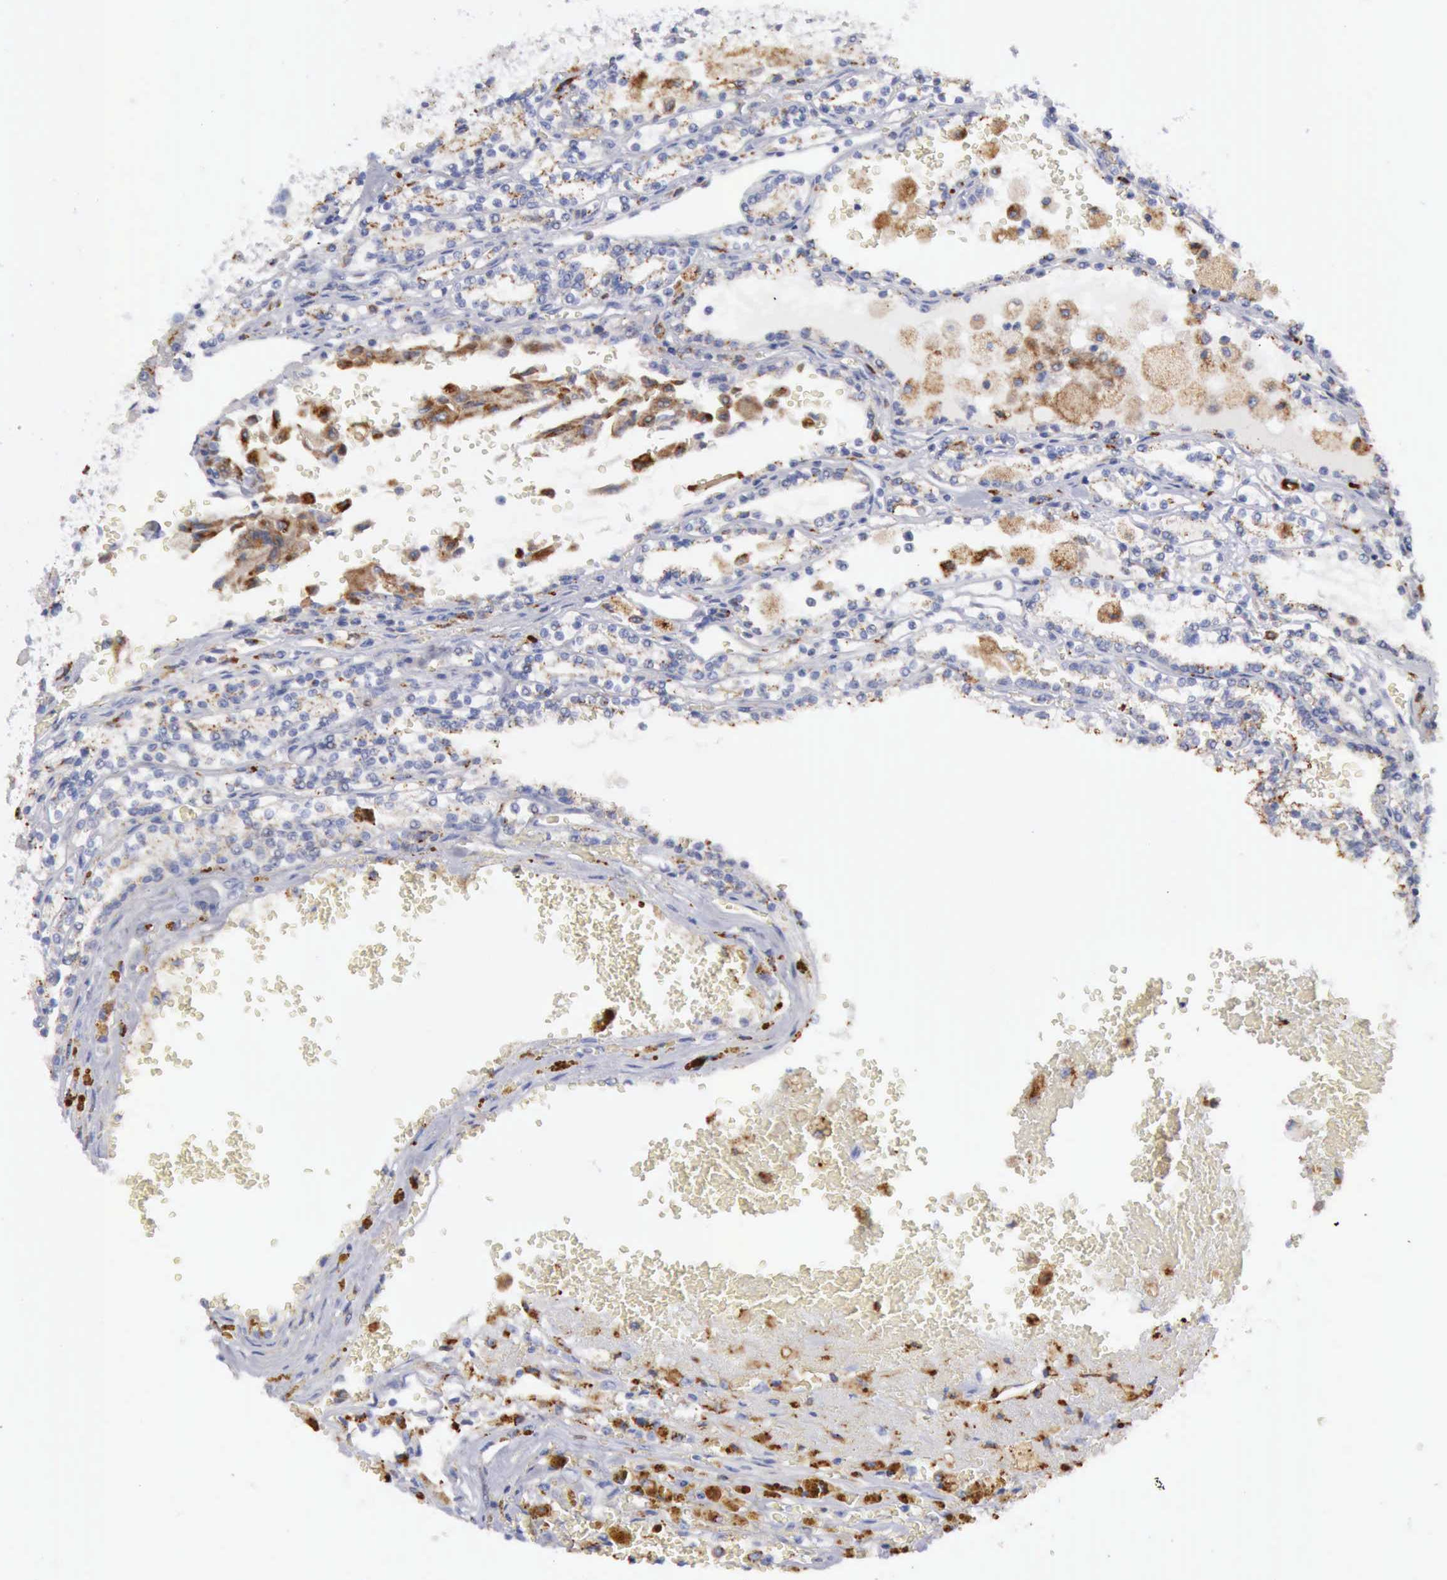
{"staining": {"intensity": "weak", "quantity": "25%-75%", "location": "cytoplasmic/membranous"}, "tissue": "renal cancer", "cell_type": "Tumor cells", "image_type": "cancer", "snomed": [{"axis": "morphology", "description": "Adenocarcinoma, NOS"}, {"axis": "topography", "description": "Kidney"}], "caption": "IHC (DAB) staining of renal adenocarcinoma demonstrates weak cytoplasmic/membranous protein positivity in approximately 25%-75% of tumor cells. The protein is stained brown, and the nuclei are stained in blue (DAB IHC with brightfield microscopy, high magnification).", "gene": "CTSS", "patient": {"sex": "female", "age": 56}}